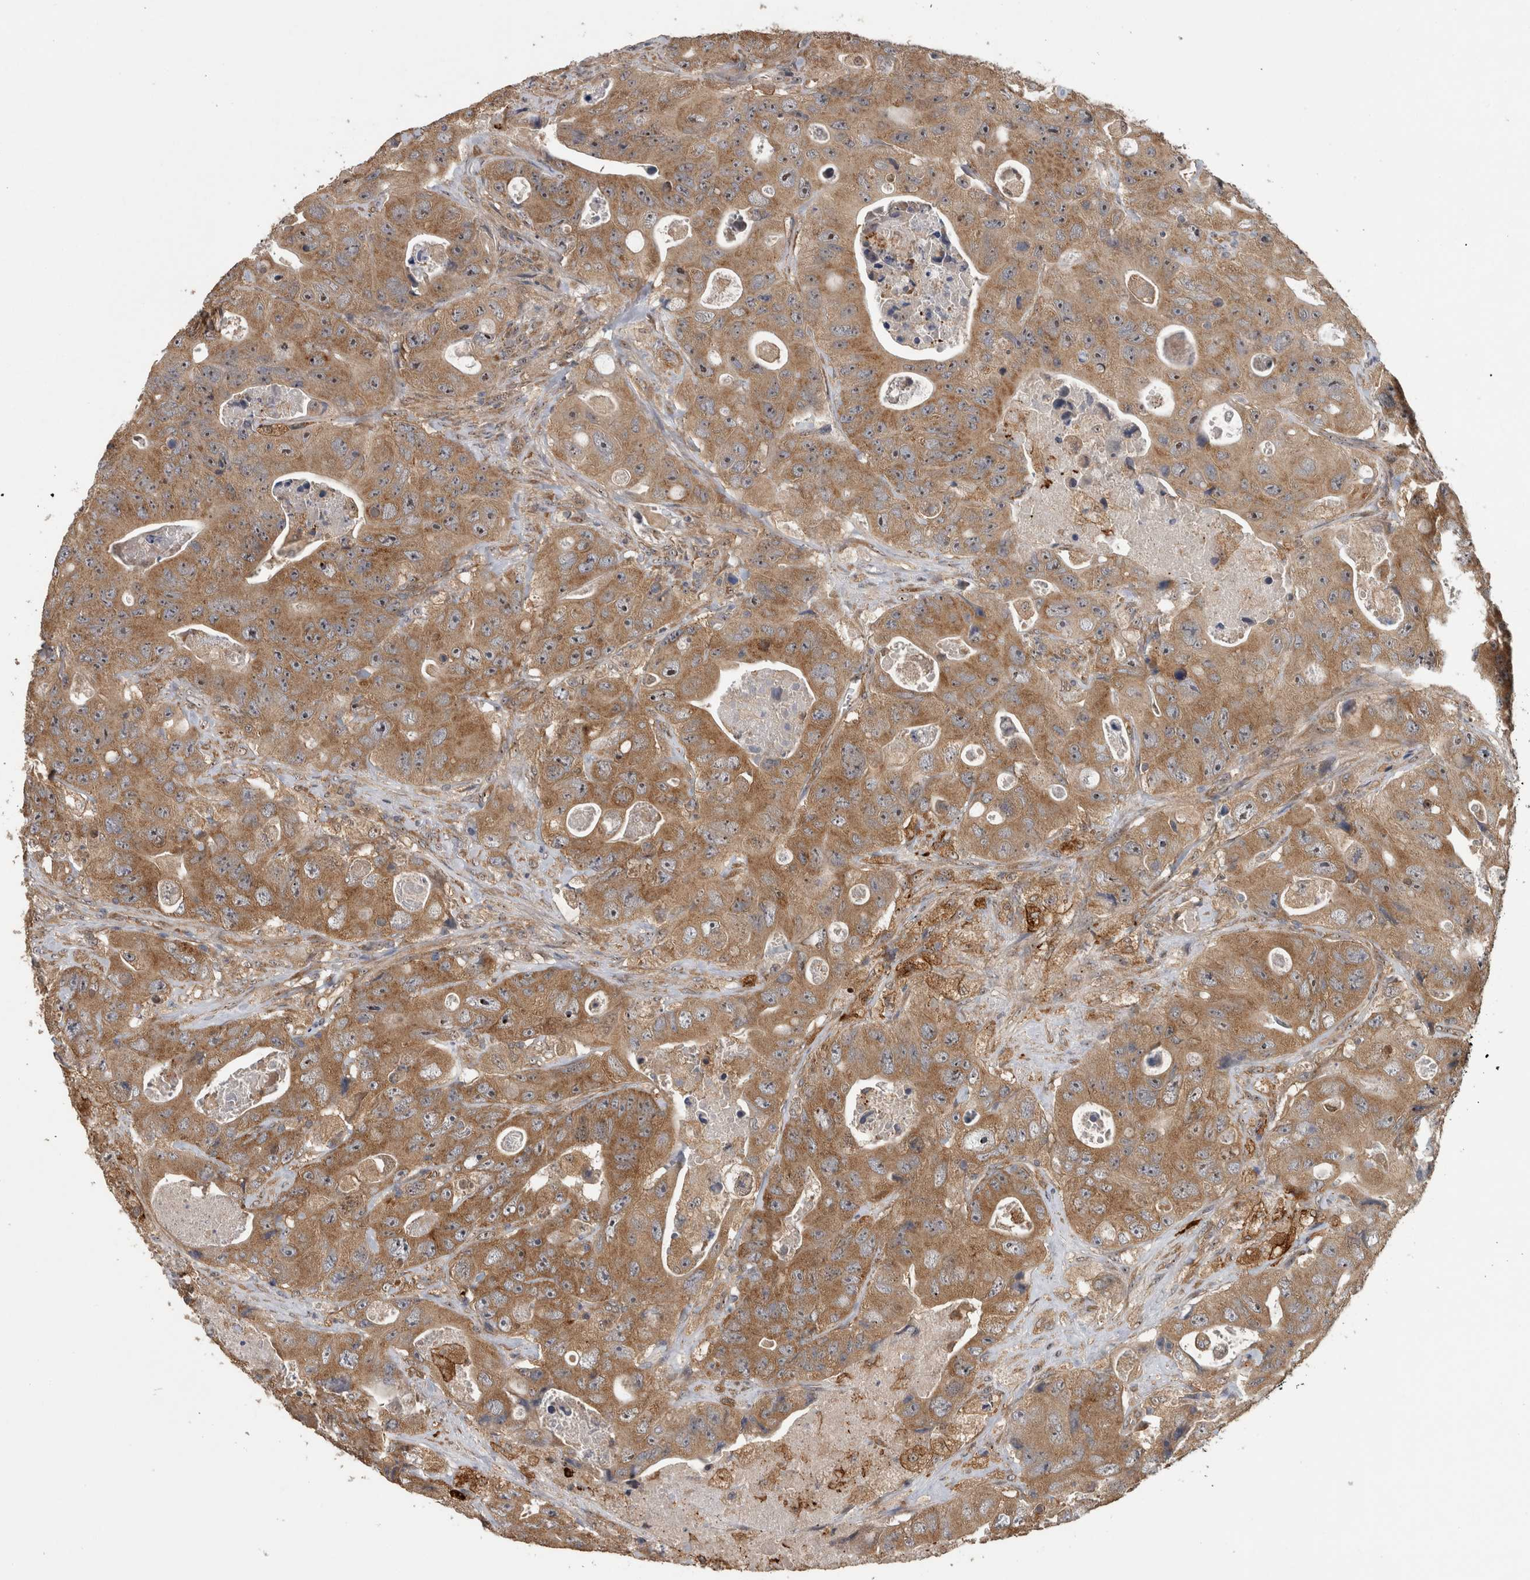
{"staining": {"intensity": "moderate", "quantity": ">75%", "location": "cytoplasmic/membranous"}, "tissue": "colorectal cancer", "cell_type": "Tumor cells", "image_type": "cancer", "snomed": [{"axis": "morphology", "description": "Adenocarcinoma, NOS"}, {"axis": "topography", "description": "Colon"}], "caption": "This is an image of IHC staining of colorectal cancer (adenocarcinoma), which shows moderate staining in the cytoplasmic/membranous of tumor cells.", "gene": "ATXN2", "patient": {"sex": "female", "age": 46}}